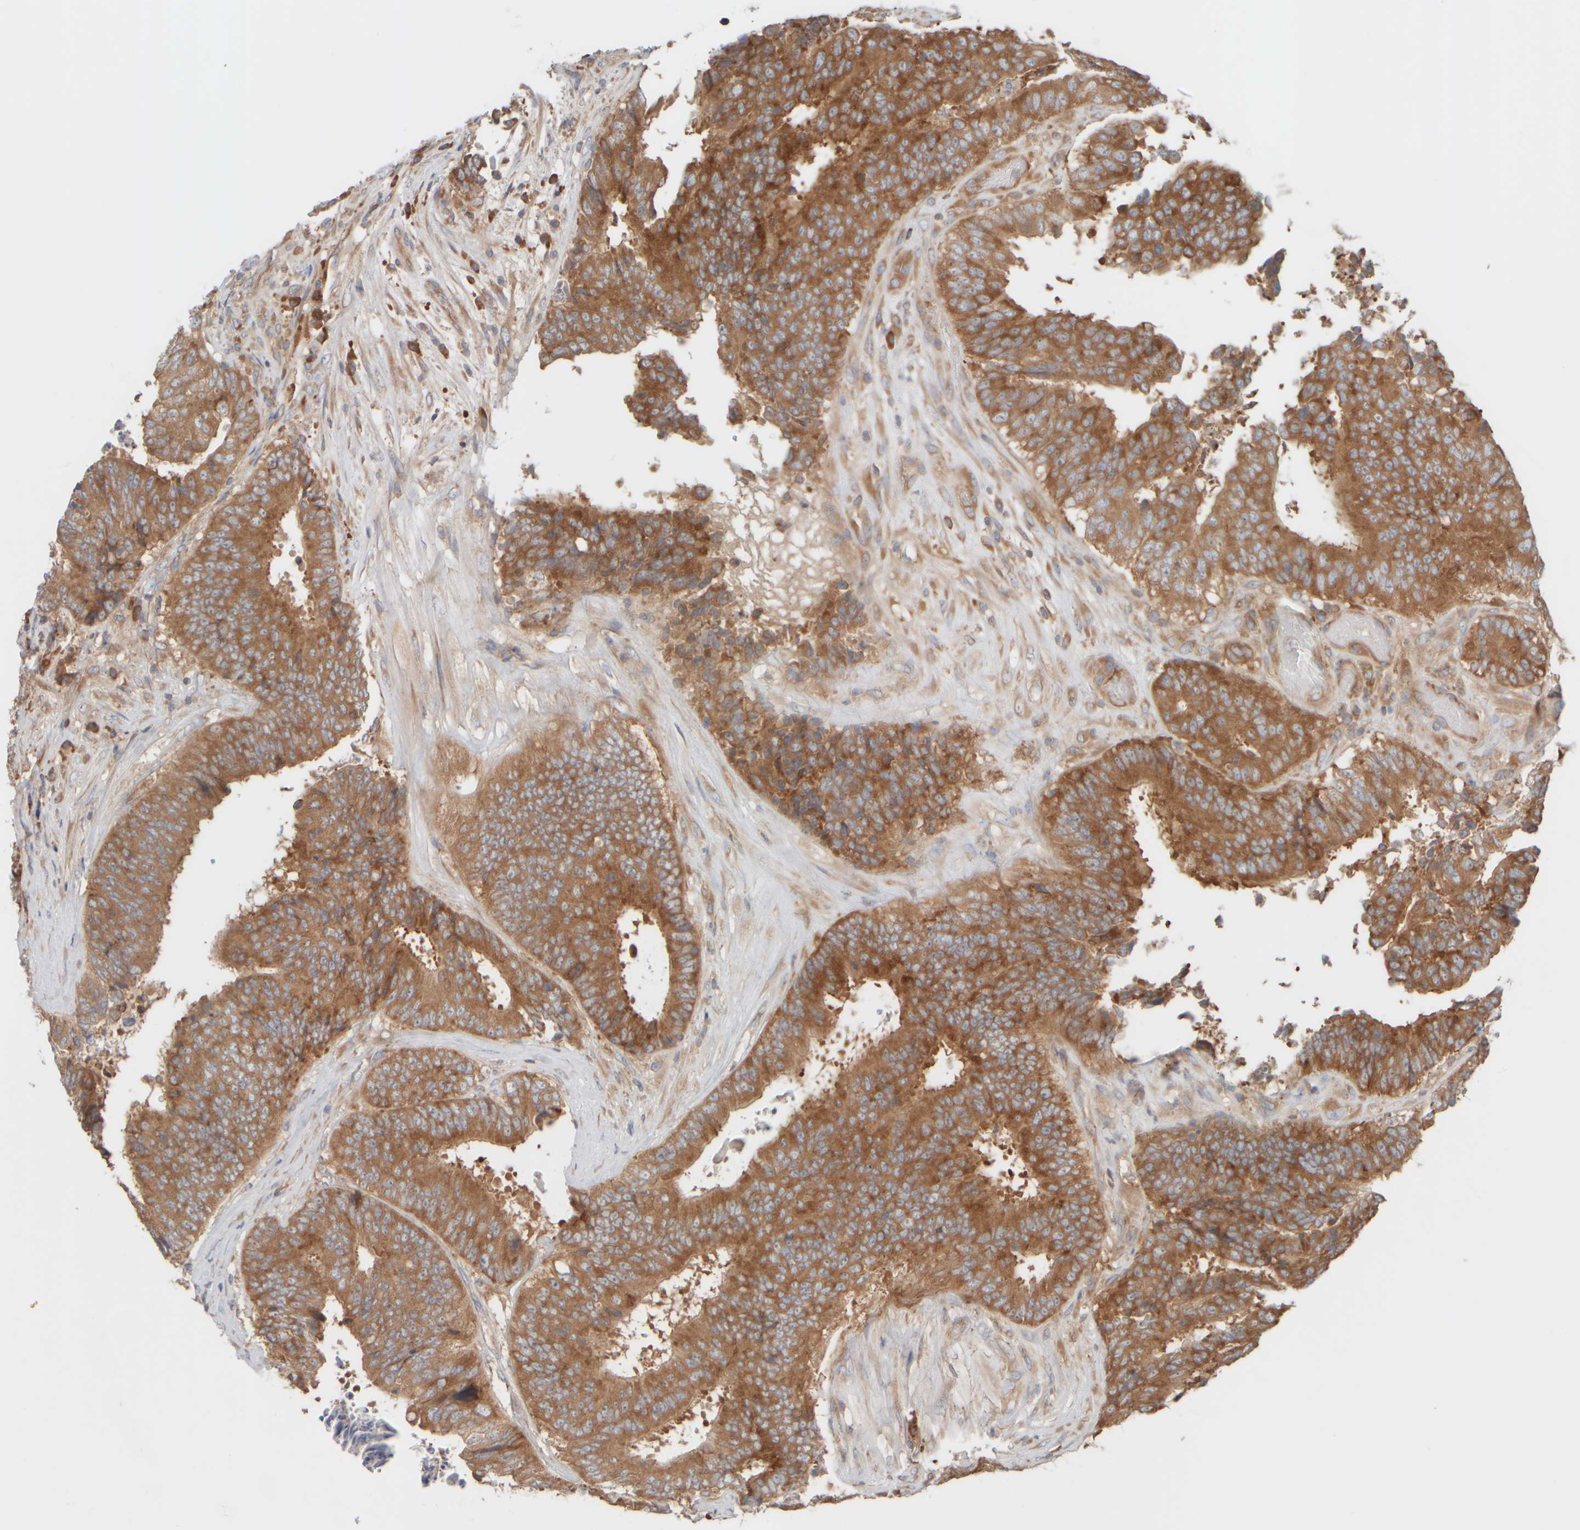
{"staining": {"intensity": "strong", "quantity": ">75%", "location": "cytoplasmic/membranous"}, "tissue": "colorectal cancer", "cell_type": "Tumor cells", "image_type": "cancer", "snomed": [{"axis": "morphology", "description": "Adenocarcinoma, NOS"}, {"axis": "topography", "description": "Rectum"}], "caption": "DAB (3,3'-diaminobenzidine) immunohistochemical staining of colorectal adenocarcinoma shows strong cytoplasmic/membranous protein staining in approximately >75% of tumor cells. The staining was performed using DAB, with brown indicating positive protein expression. Nuclei are stained blue with hematoxylin.", "gene": "EIF2B3", "patient": {"sex": "male", "age": 72}}